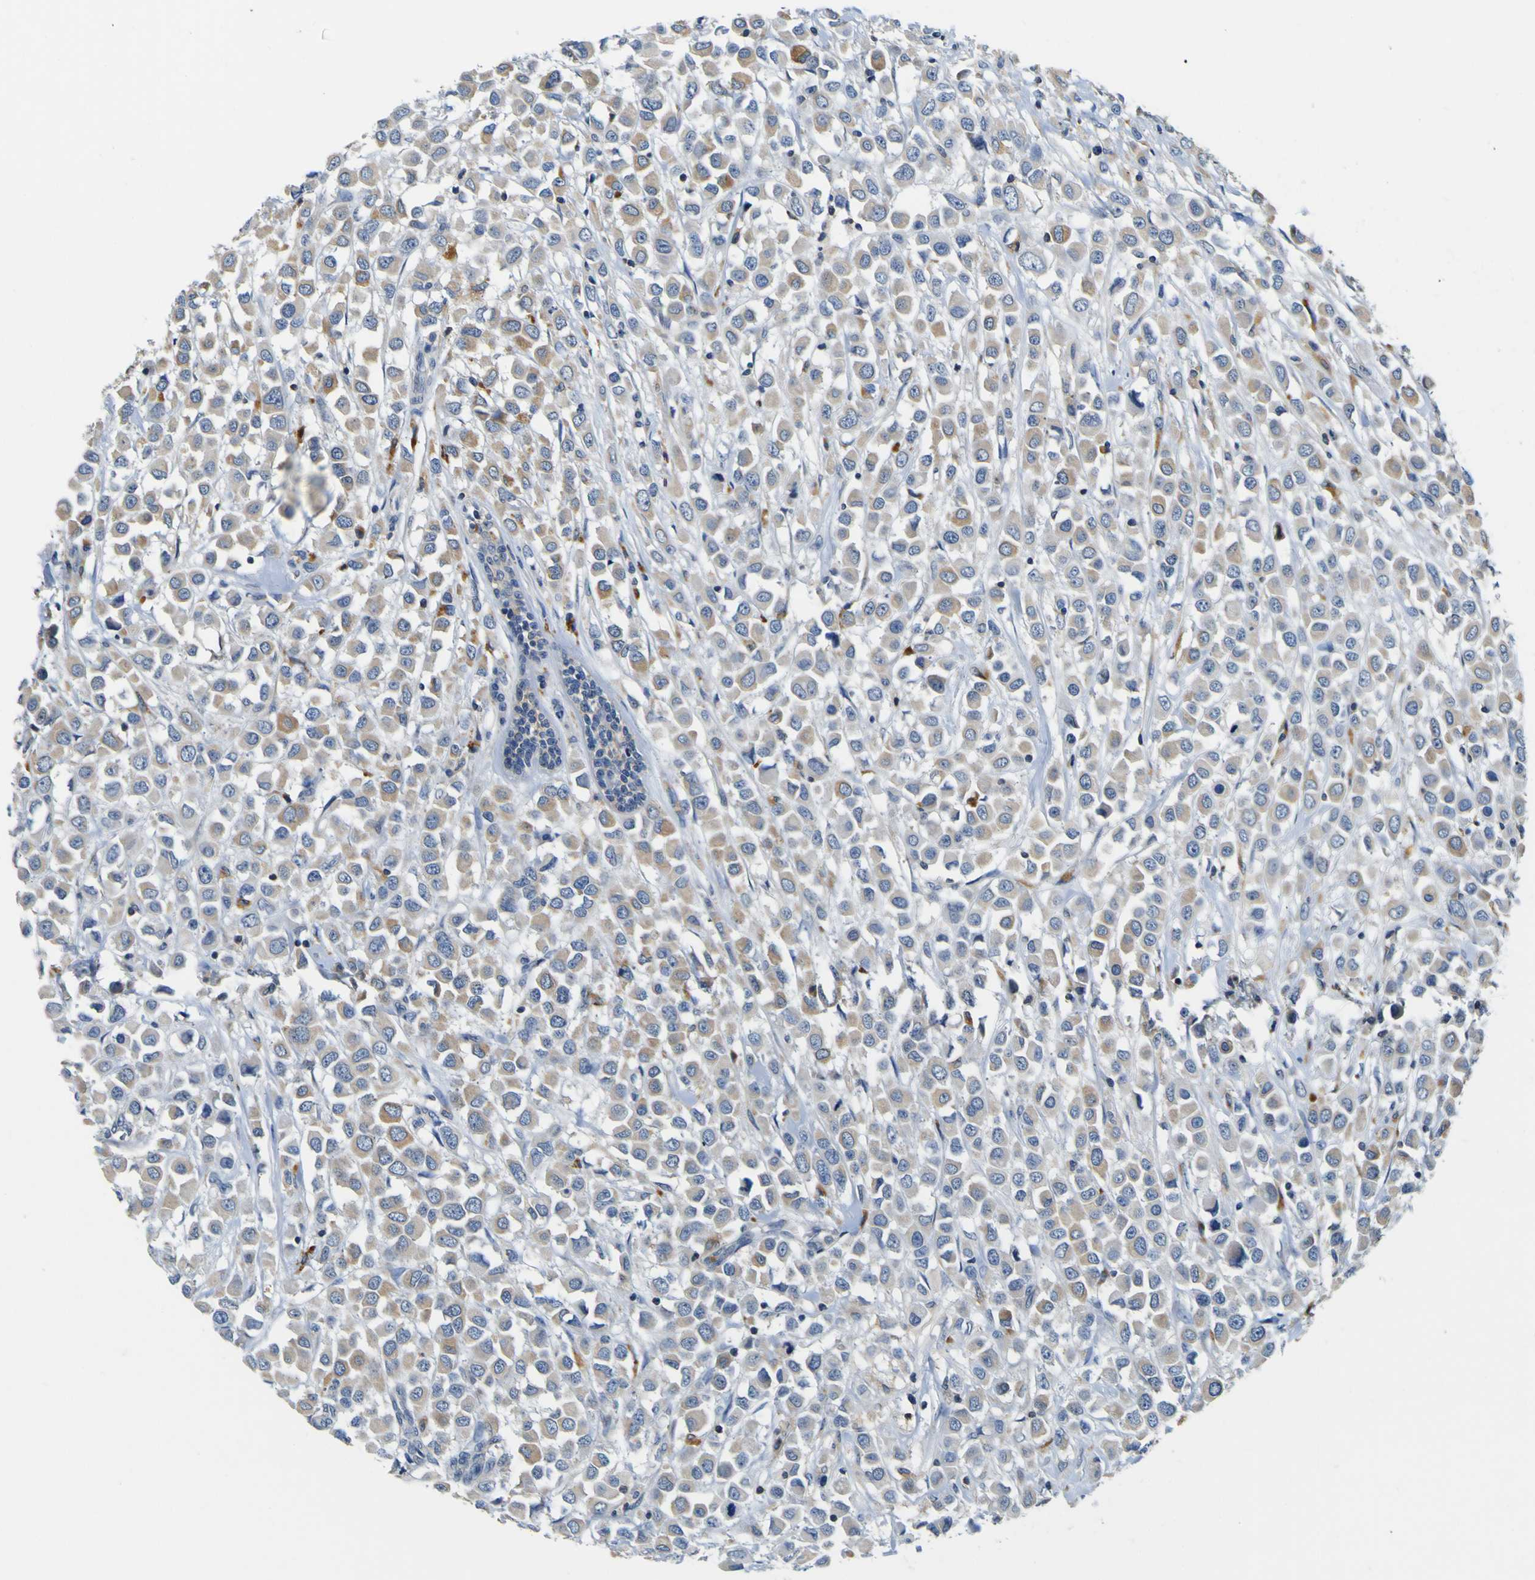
{"staining": {"intensity": "weak", "quantity": ">75%", "location": "cytoplasmic/membranous"}, "tissue": "breast cancer", "cell_type": "Tumor cells", "image_type": "cancer", "snomed": [{"axis": "morphology", "description": "Duct carcinoma"}, {"axis": "topography", "description": "Breast"}], "caption": "Human breast intraductal carcinoma stained with a protein marker shows weak staining in tumor cells.", "gene": "TNIK", "patient": {"sex": "female", "age": 61}}